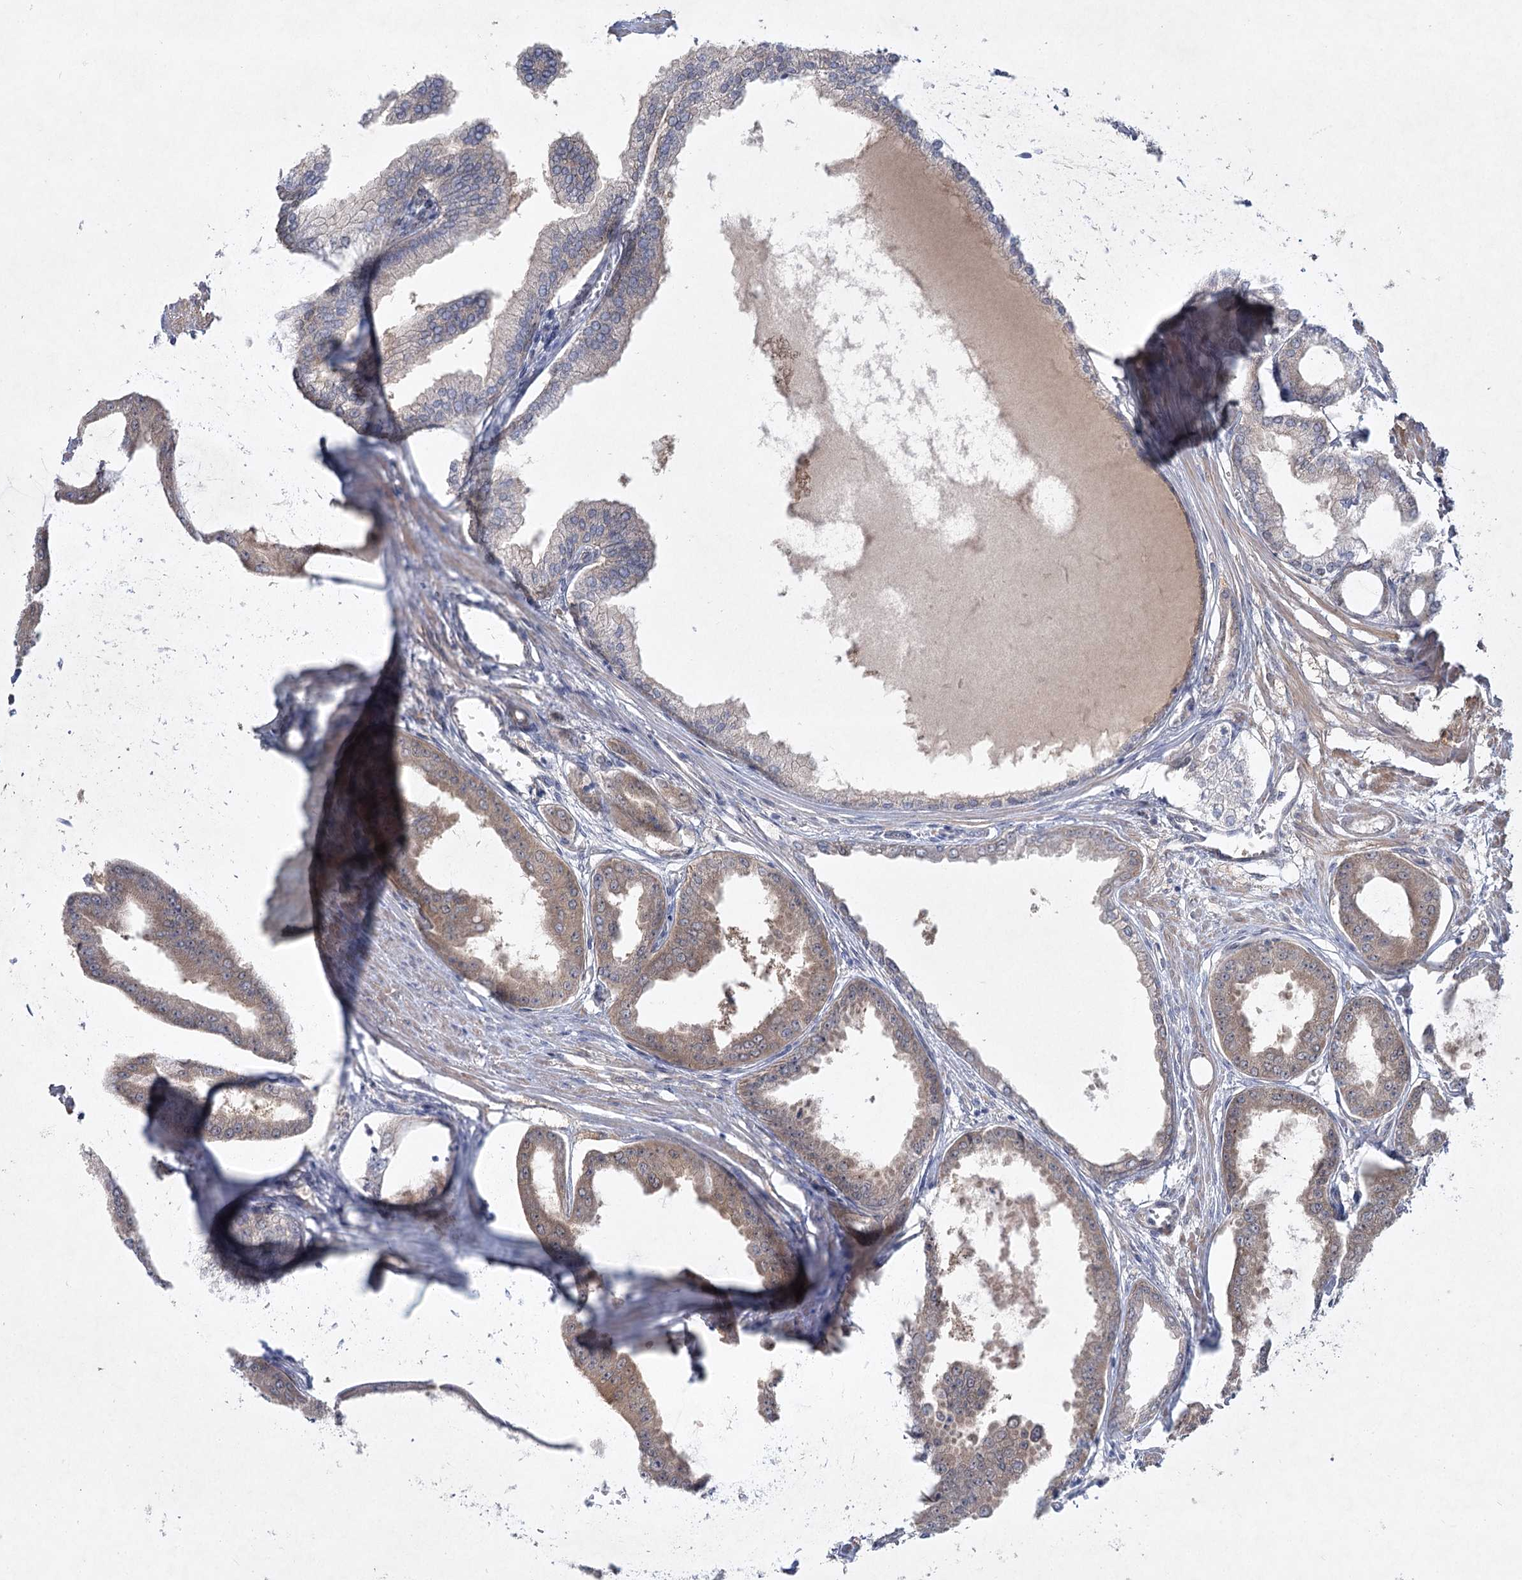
{"staining": {"intensity": "weak", "quantity": ">75%", "location": "cytoplasmic/membranous"}, "tissue": "prostate cancer", "cell_type": "Tumor cells", "image_type": "cancer", "snomed": [{"axis": "morphology", "description": "Adenocarcinoma, Low grade"}, {"axis": "topography", "description": "Prostate"}], "caption": "Adenocarcinoma (low-grade) (prostate) tissue reveals weak cytoplasmic/membranous expression in about >75% of tumor cells, visualized by immunohistochemistry. Ihc stains the protein in brown and the nuclei are stained blue.", "gene": "AAMDC", "patient": {"sex": "male", "age": 63}}